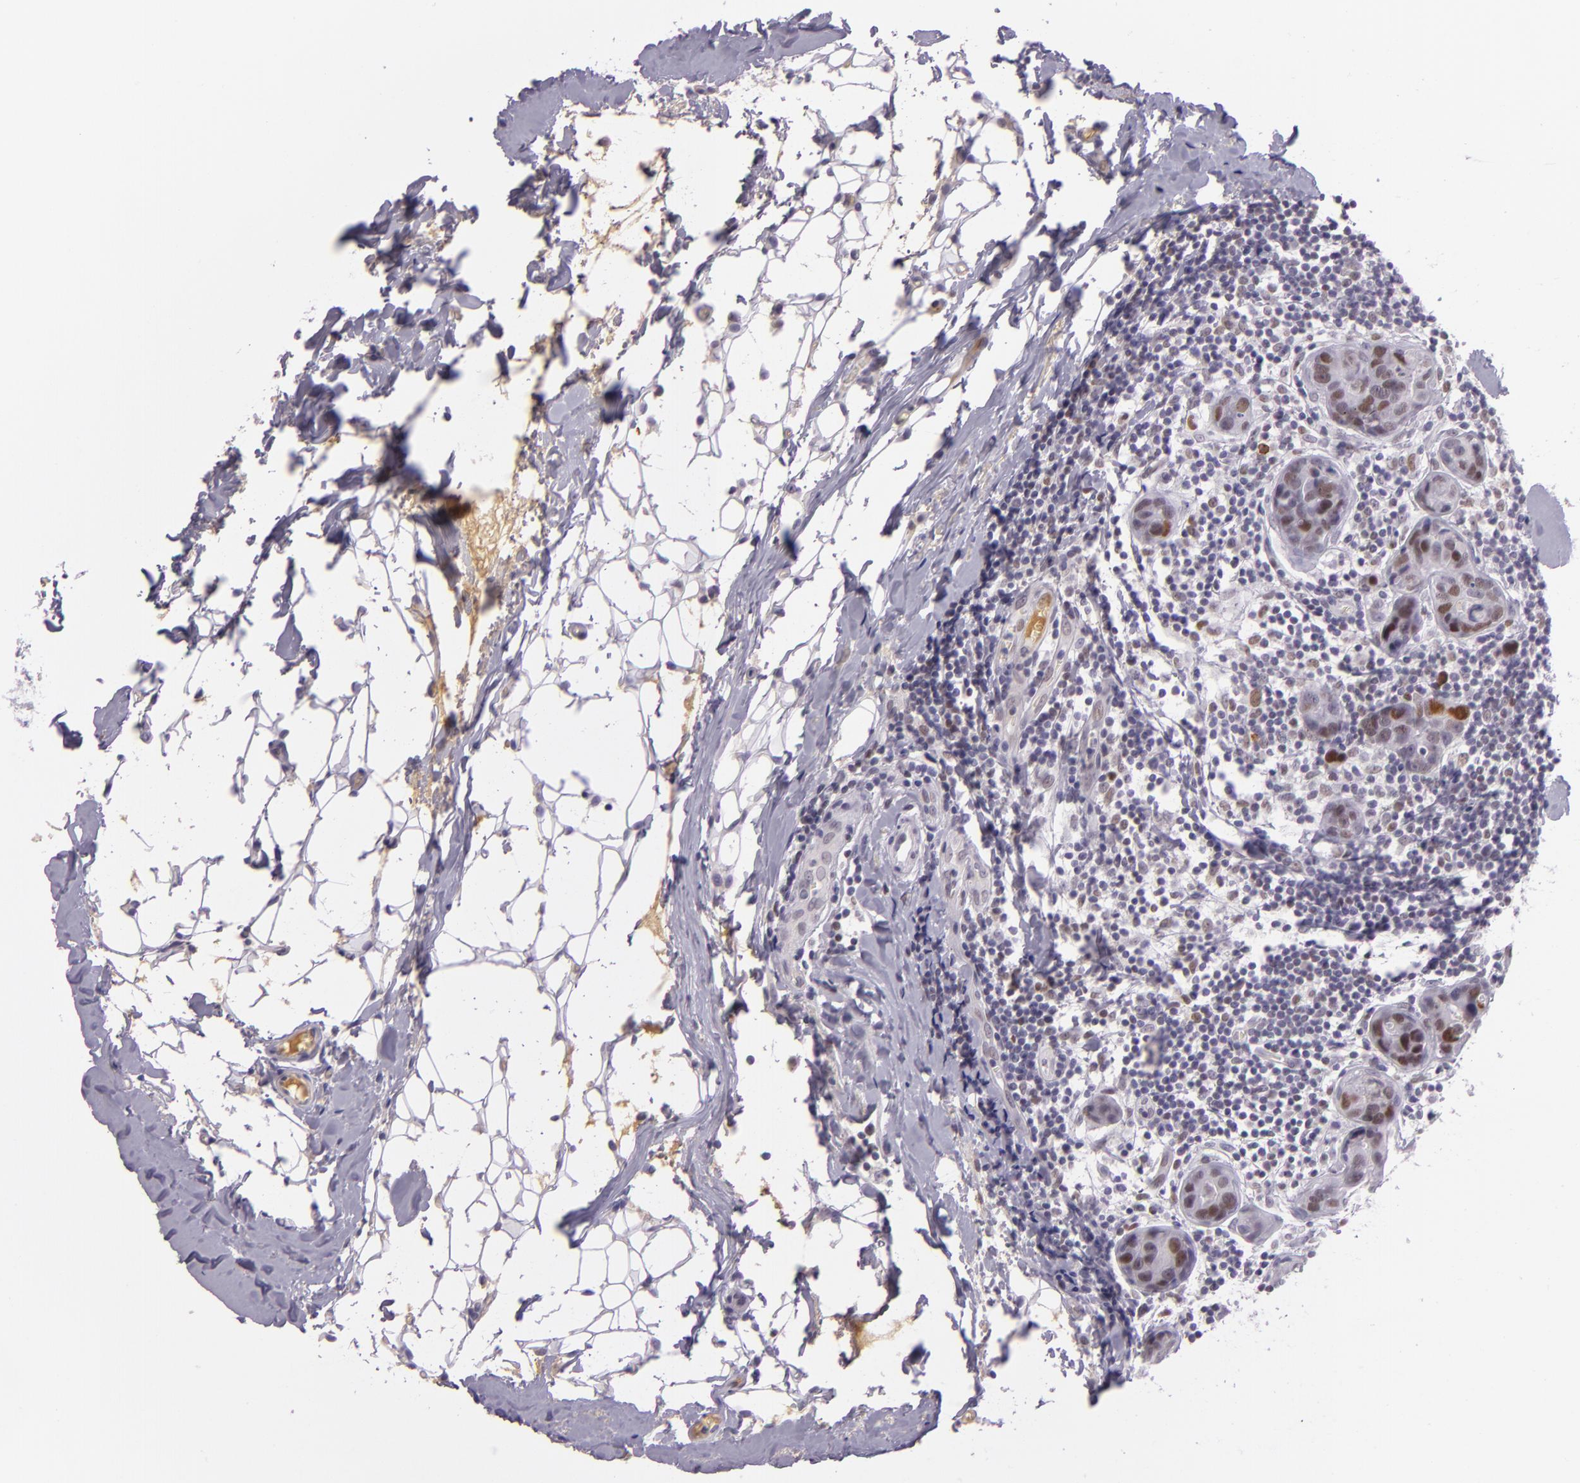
{"staining": {"intensity": "moderate", "quantity": "25%-75%", "location": "nuclear"}, "tissue": "breast cancer", "cell_type": "Tumor cells", "image_type": "cancer", "snomed": [{"axis": "morphology", "description": "Duct carcinoma"}, {"axis": "topography", "description": "Breast"}], "caption": "Immunohistochemistry (IHC) image of neoplastic tissue: breast invasive ductal carcinoma stained using immunohistochemistry displays medium levels of moderate protein expression localized specifically in the nuclear of tumor cells, appearing as a nuclear brown color.", "gene": "CHEK2", "patient": {"sex": "female", "age": 24}}